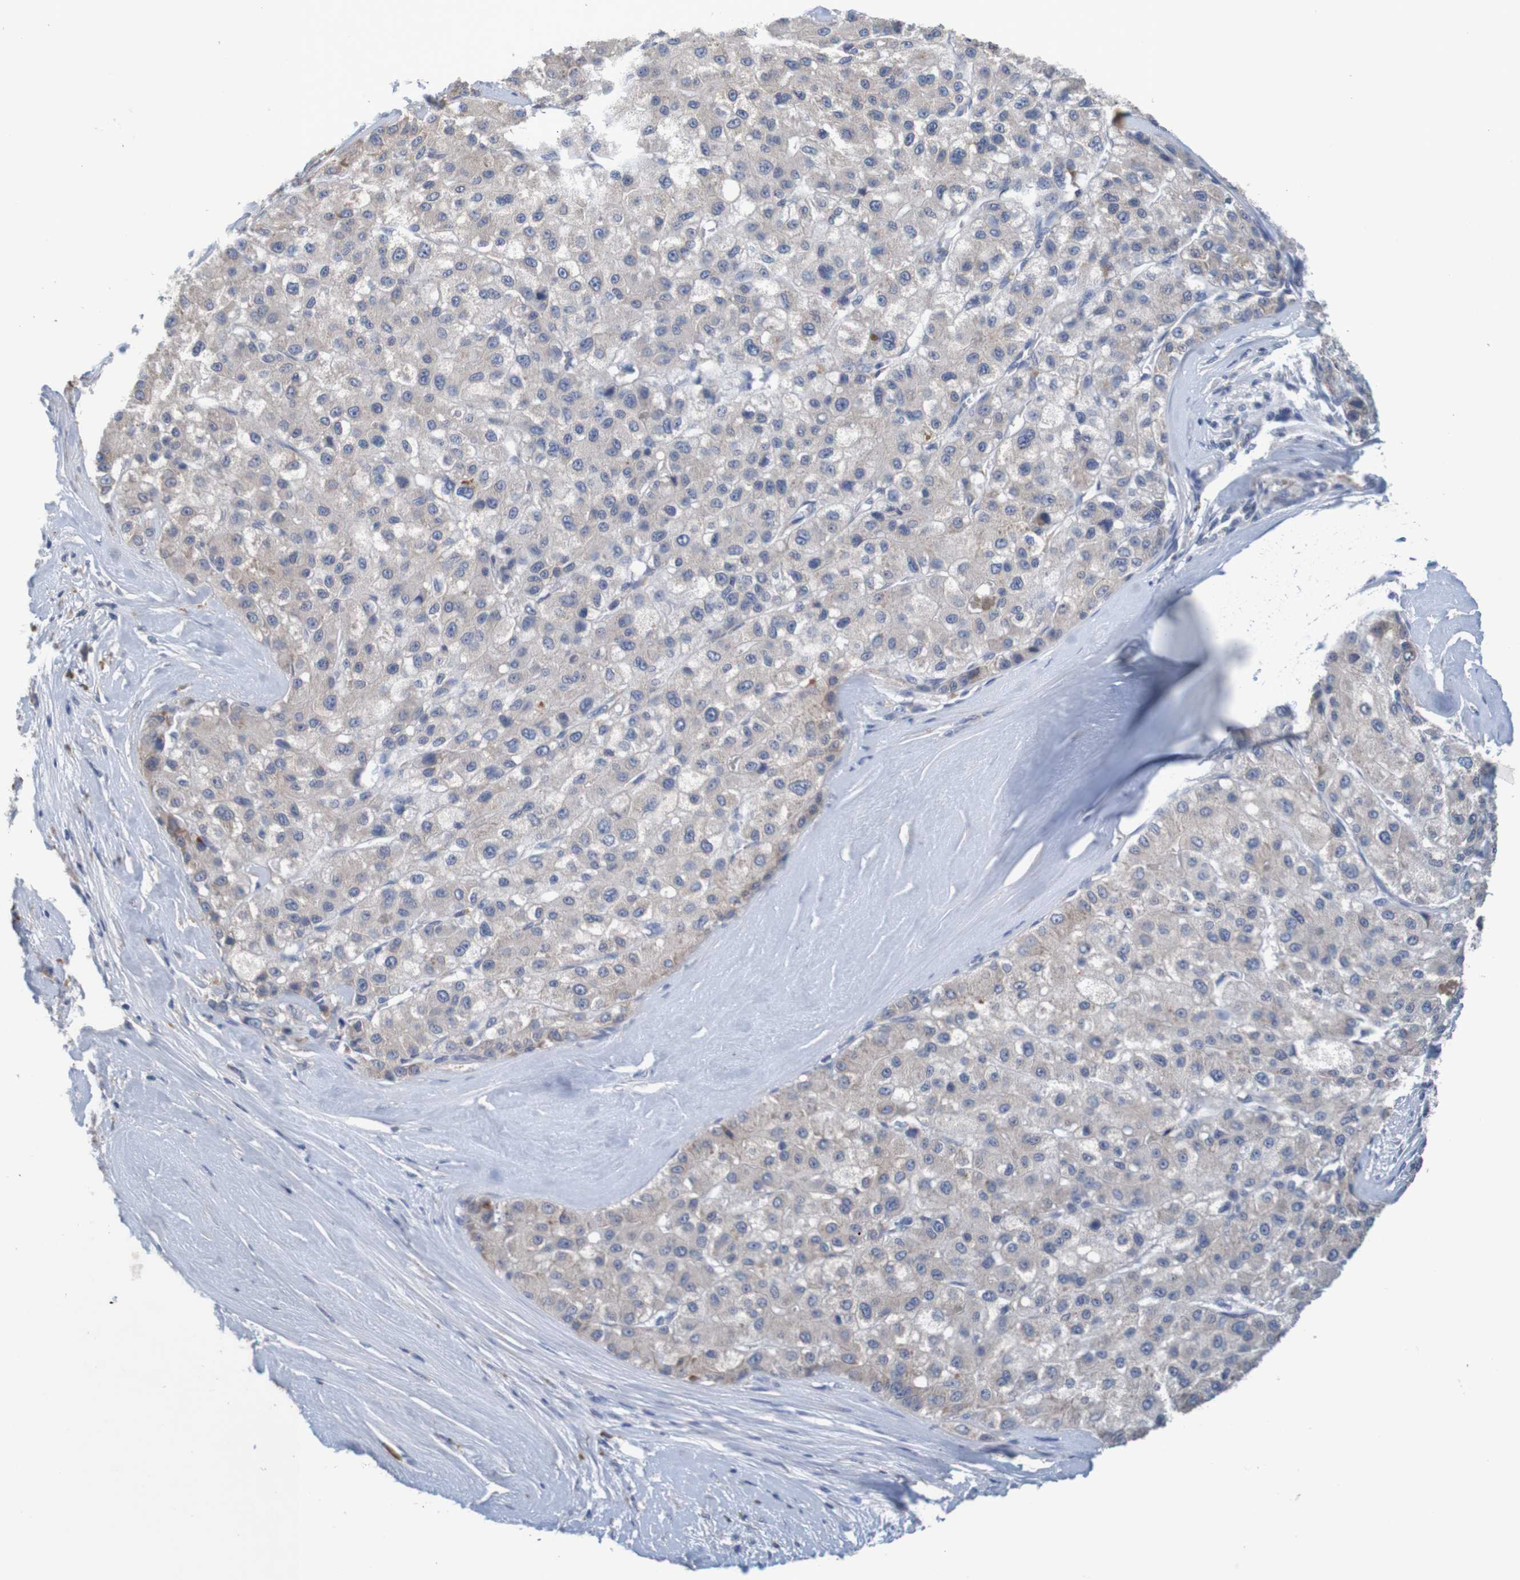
{"staining": {"intensity": "weak", "quantity": ">75%", "location": "cytoplasmic/membranous"}, "tissue": "liver cancer", "cell_type": "Tumor cells", "image_type": "cancer", "snomed": [{"axis": "morphology", "description": "Carcinoma, Hepatocellular, NOS"}, {"axis": "topography", "description": "Liver"}], "caption": "Protein staining of hepatocellular carcinoma (liver) tissue displays weak cytoplasmic/membranous expression in approximately >75% of tumor cells.", "gene": "LTA", "patient": {"sex": "male", "age": 80}}